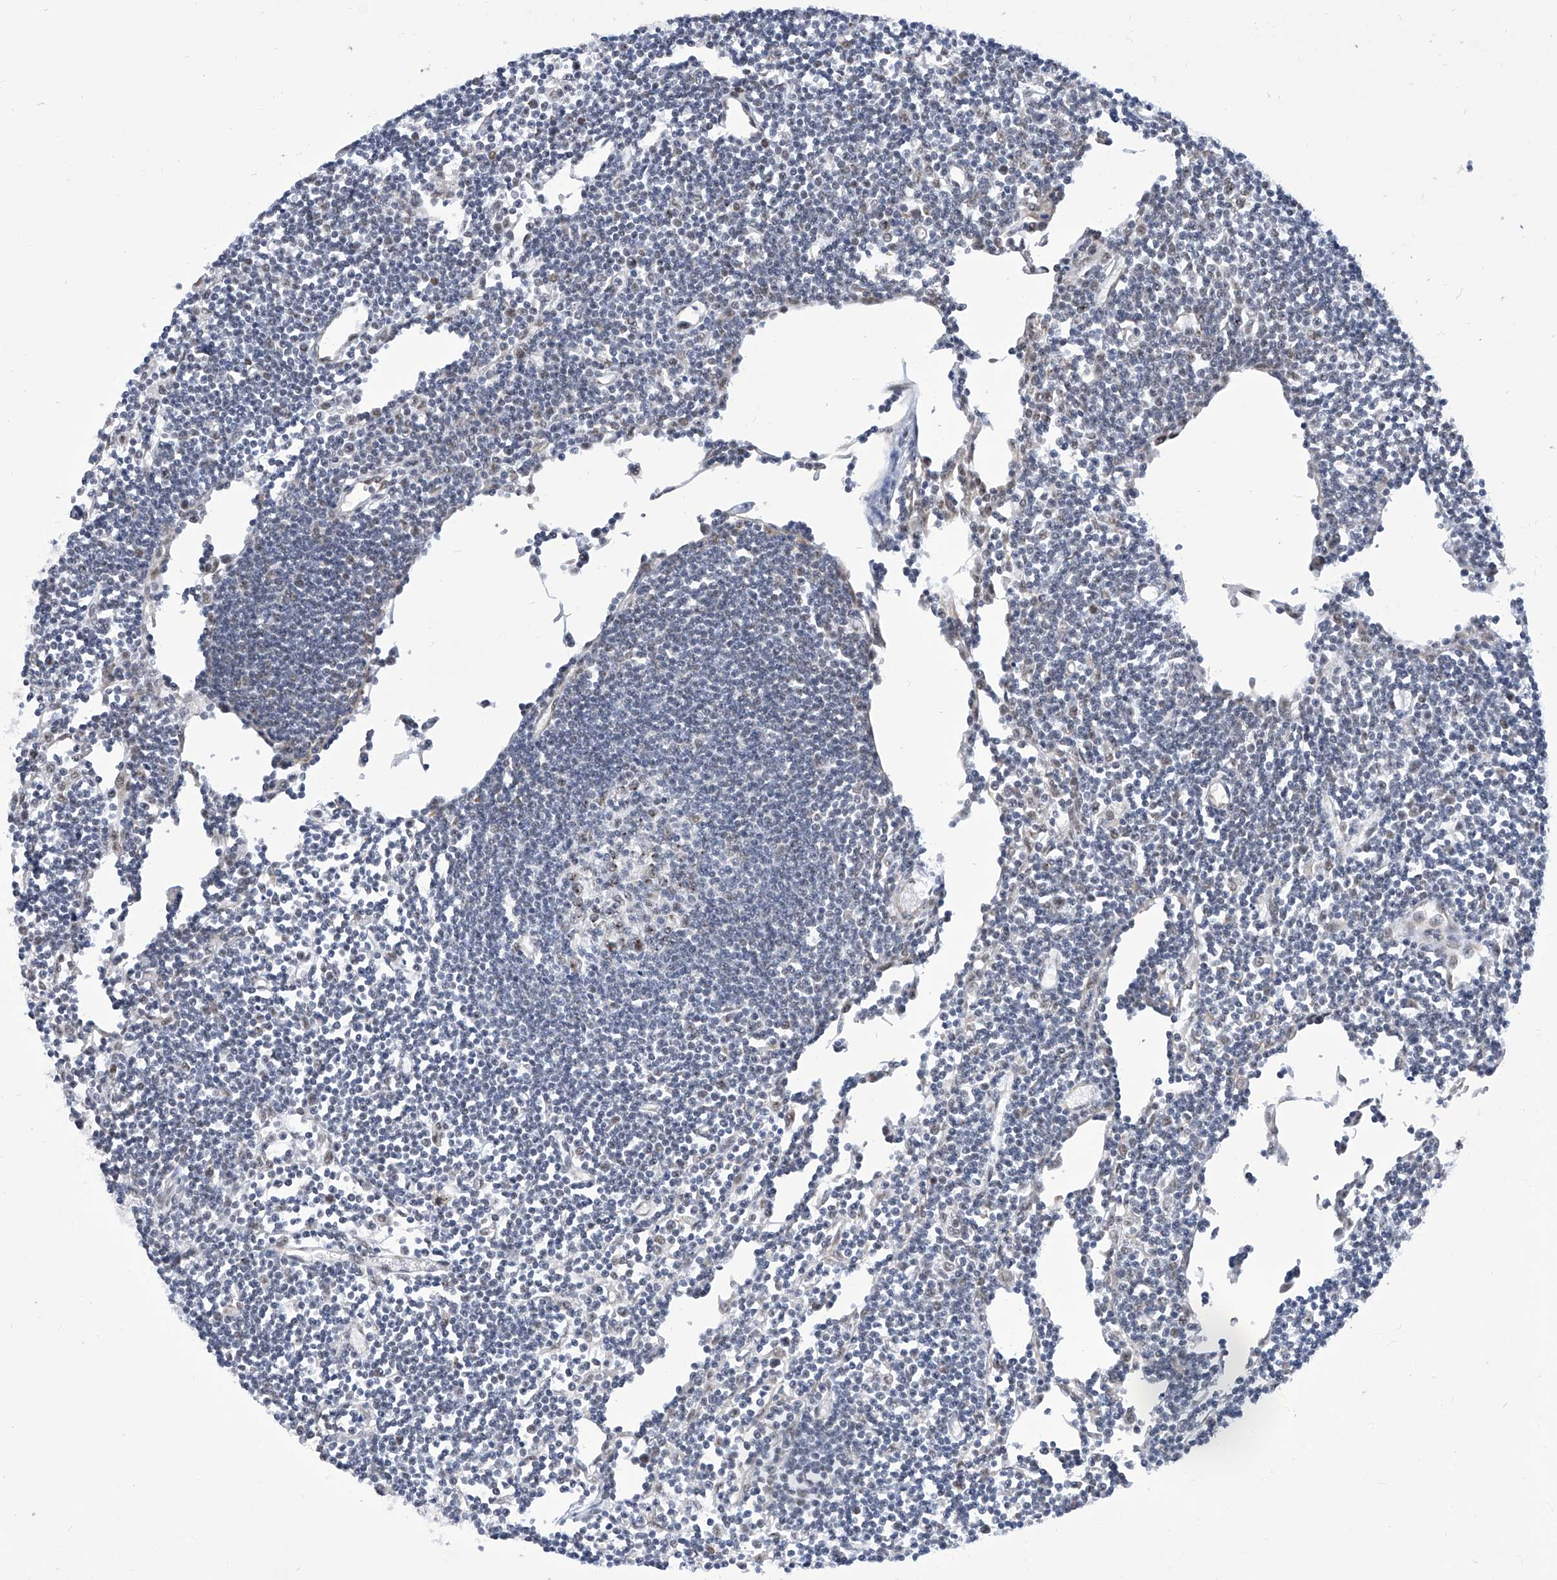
{"staining": {"intensity": "weak", "quantity": "<25%", "location": "nuclear"}, "tissue": "lymph node", "cell_type": "Germinal center cells", "image_type": "normal", "snomed": [{"axis": "morphology", "description": "Normal tissue, NOS"}, {"axis": "topography", "description": "Lymph node"}], "caption": "Germinal center cells show no significant positivity in normal lymph node. (DAB (3,3'-diaminobenzidine) immunohistochemistry (IHC) visualized using brightfield microscopy, high magnification).", "gene": "SART1", "patient": {"sex": "female", "age": 11}}